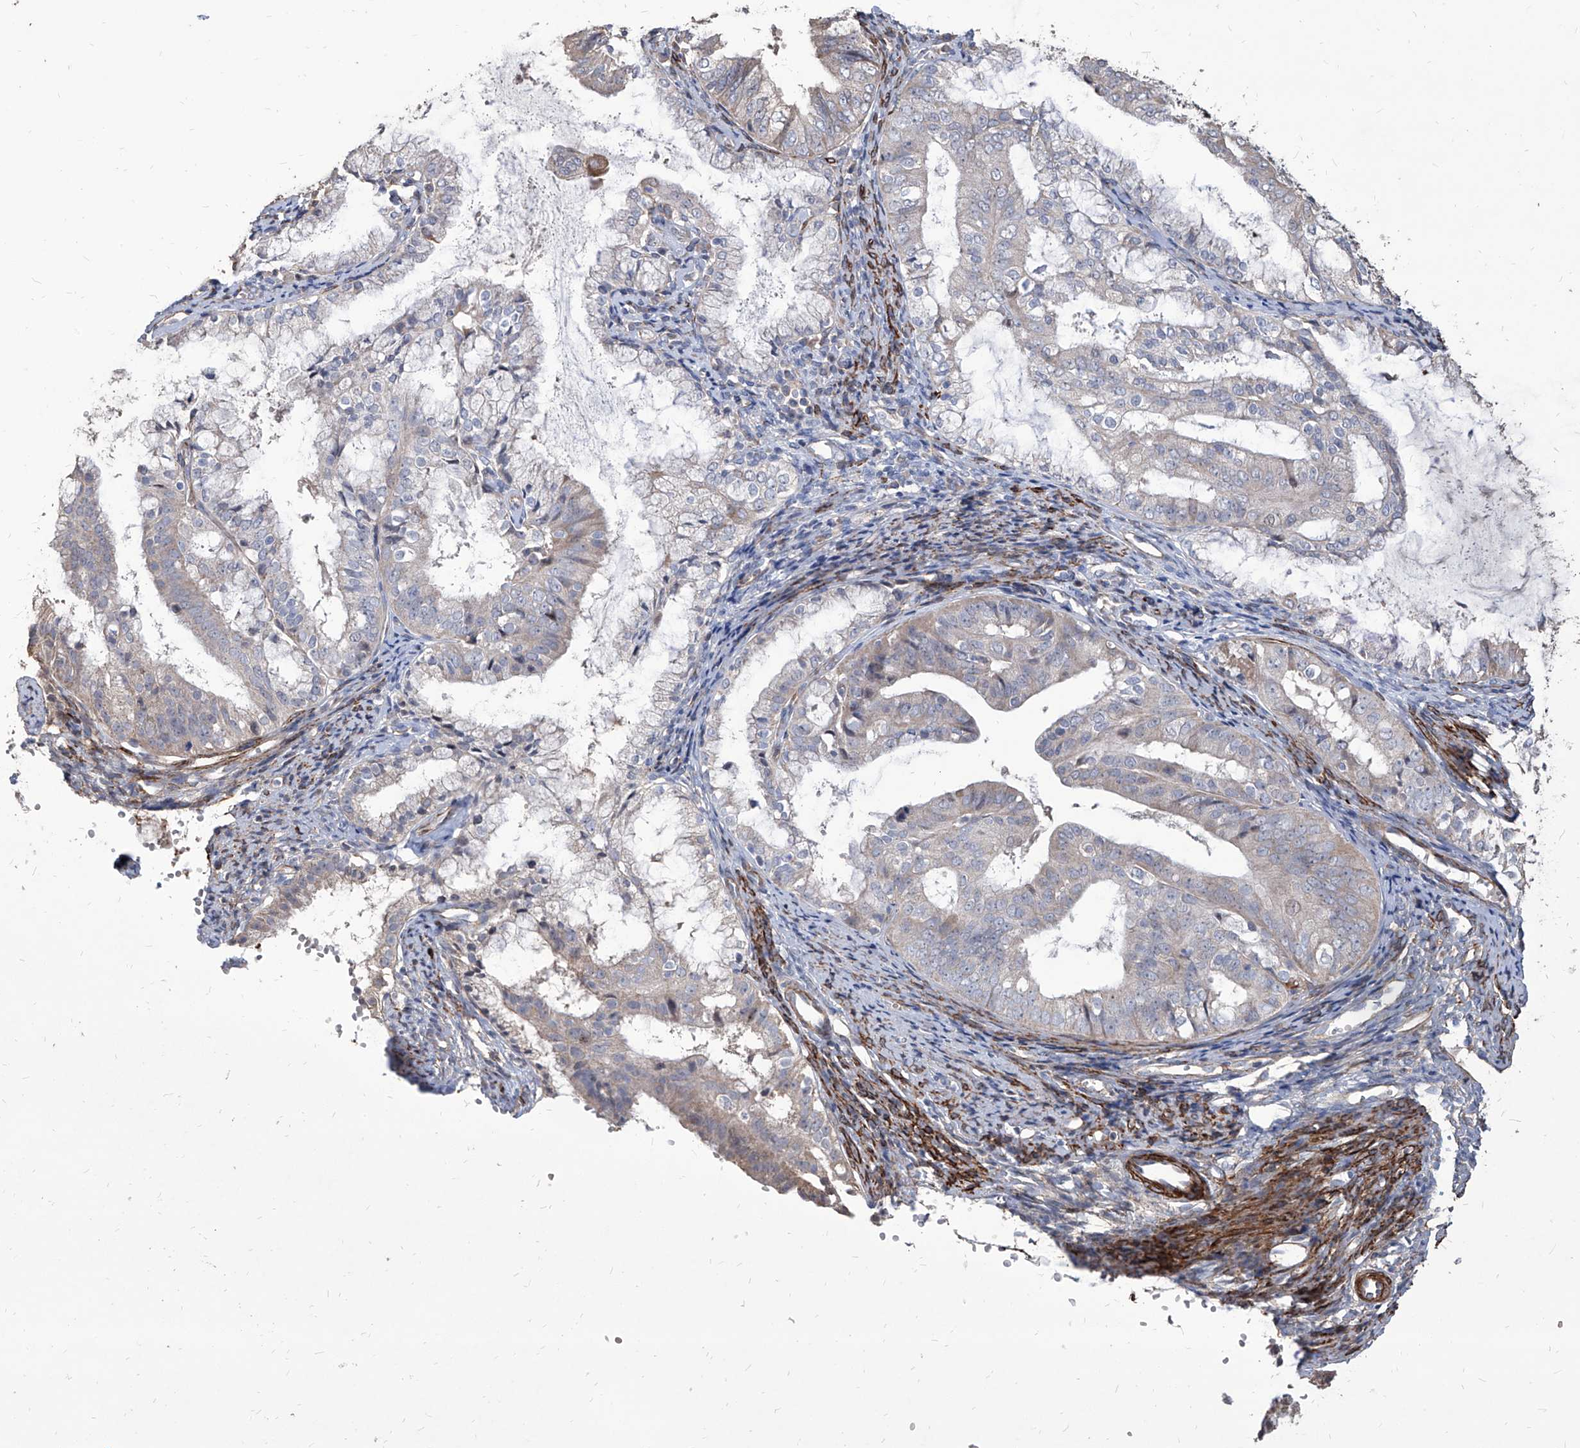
{"staining": {"intensity": "negative", "quantity": "none", "location": "none"}, "tissue": "endometrial cancer", "cell_type": "Tumor cells", "image_type": "cancer", "snomed": [{"axis": "morphology", "description": "Adenocarcinoma, NOS"}, {"axis": "topography", "description": "Endometrium"}], "caption": "Tumor cells show no significant positivity in adenocarcinoma (endometrial).", "gene": "FAM83B", "patient": {"sex": "female", "age": 63}}